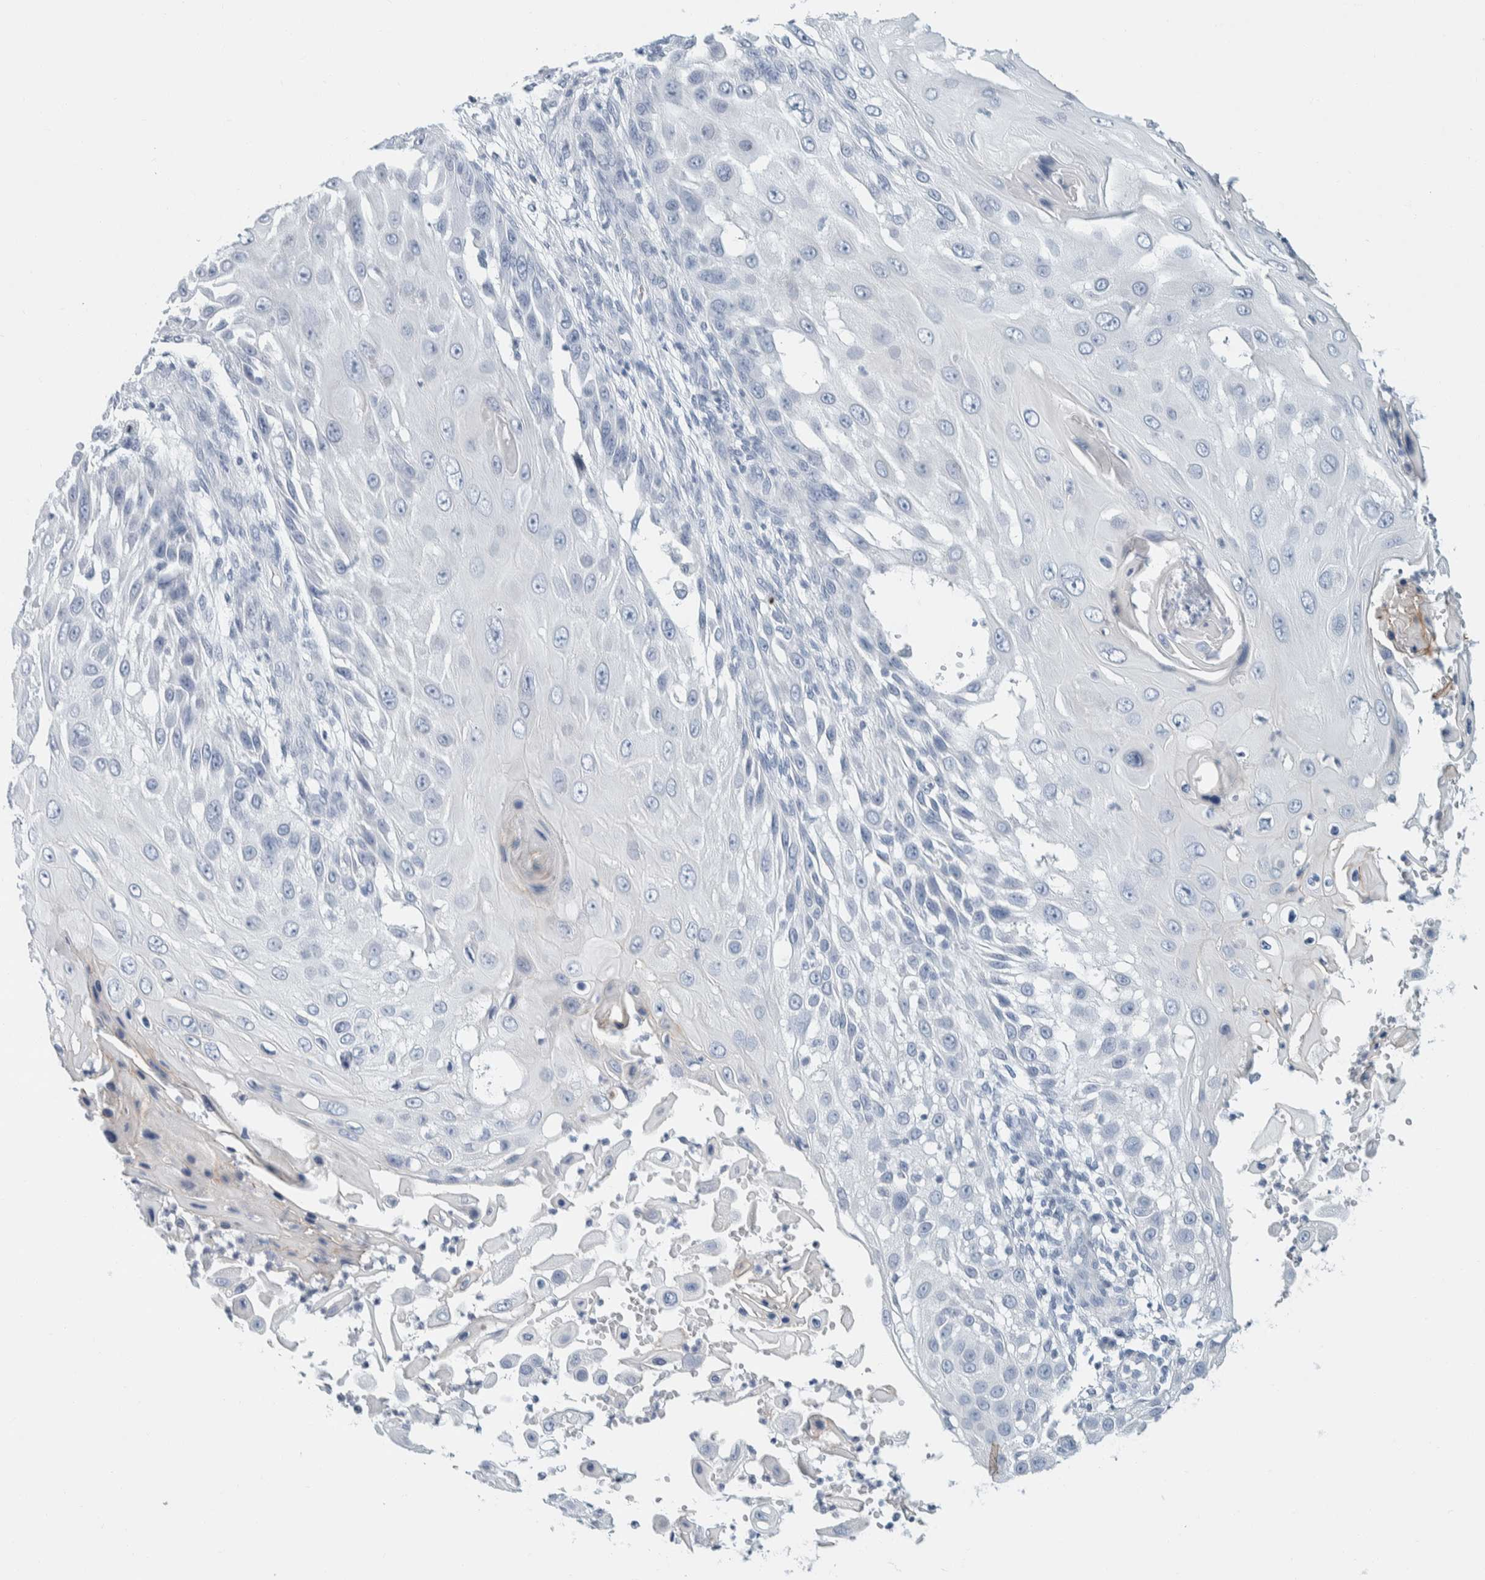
{"staining": {"intensity": "negative", "quantity": "none", "location": "none"}, "tissue": "skin cancer", "cell_type": "Tumor cells", "image_type": "cancer", "snomed": [{"axis": "morphology", "description": "Squamous cell carcinoma, NOS"}, {"axis": "topography", "description": "Skin"}], "caption": "Image shows no protein positivity in tumor cells of skin cancer (squamous cell carcinoma) tissue.", "gene": "ALOX12B", "patient": {"sex": "female", "age": 44}}